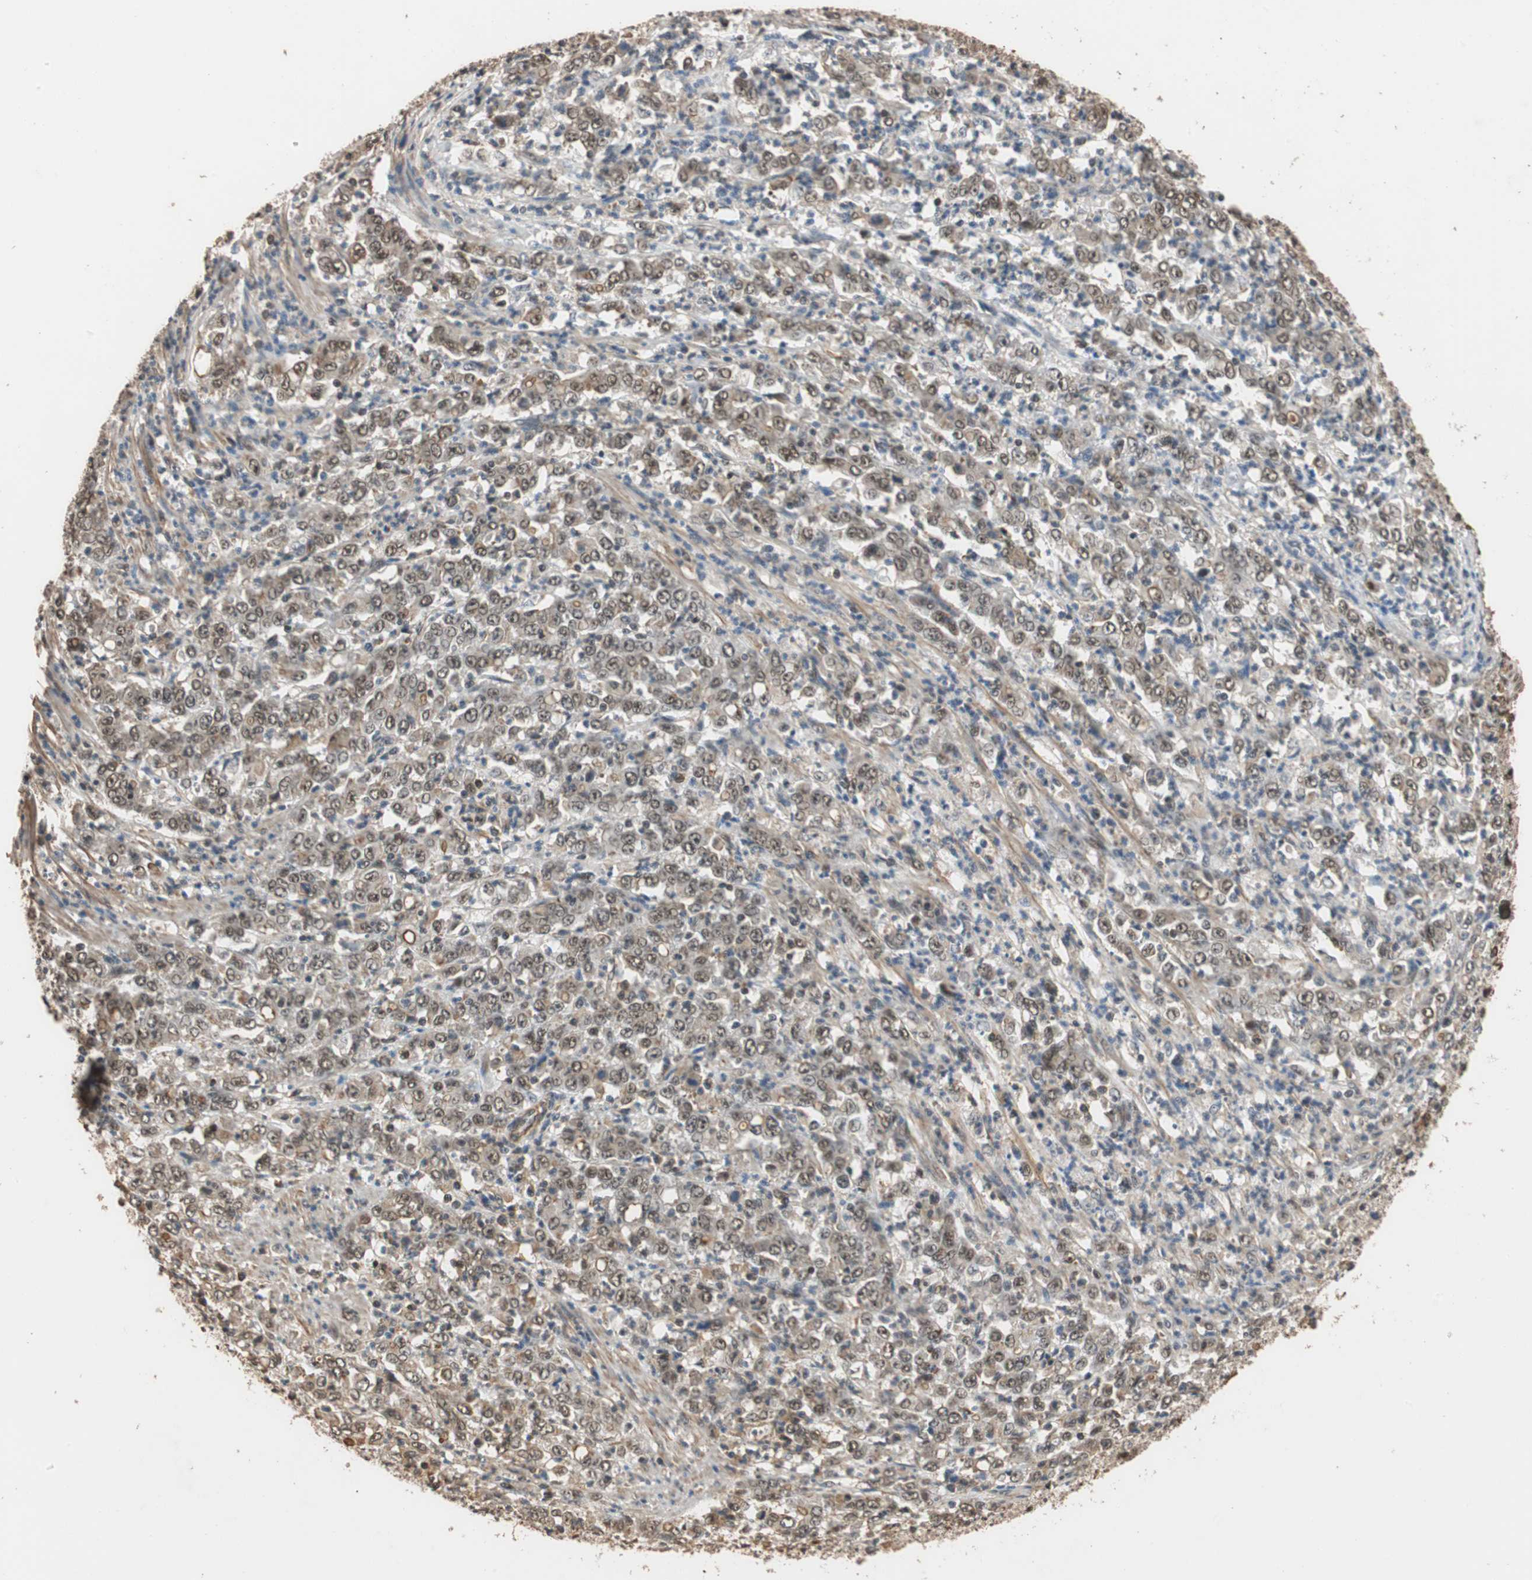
{"staining": {"intensity": "moderate", "quantity": ">75%", "location": "cytoplasmic/membranous,nuclear"}, "tissue": "stomach cancer", "cell_type": "Tumor cells", "image_type": "cancer", "snomed": [{"axis": "morphology", "description": "Adenocarcinoma, NOS"}, {"axis": "topography", "description": "Stomach, lower"}], "caption": "The micrograph reveals staining of stomach cancer, revealing moderate cytoplasmic/membranous and nuclear protein positivity (brown color) within tumor cells.", "gene": "CDC5L", "patient": {"sex": "female", "age": 71}}